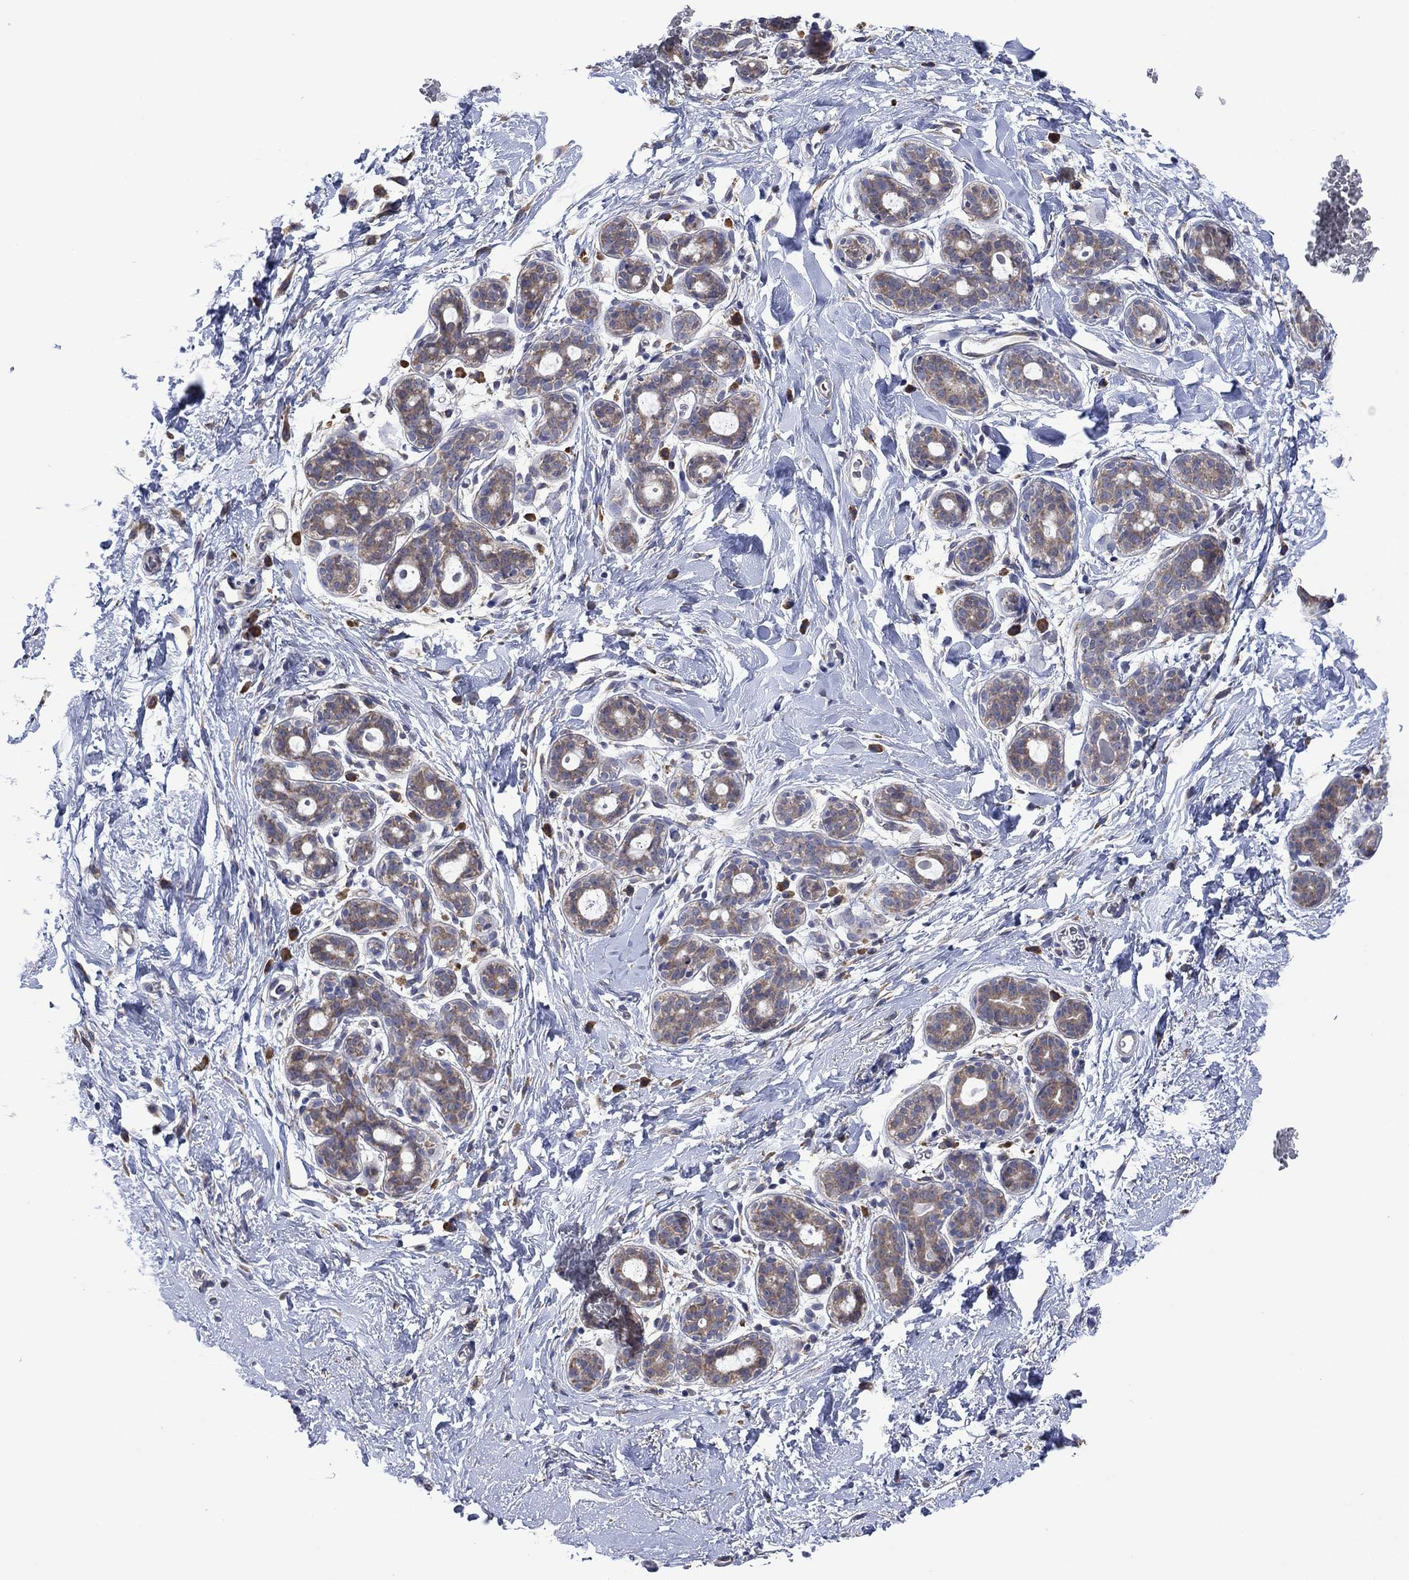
{"staining": {"intensity": "weak", "quantity": "25%-75%", "location": "cytoplasmic/membranous"}, "tissue": "breast", "cell_type": "Glandular cells", "image_type": "normal", "snomed": [{"axis": "morphology", "description": "Normal tissue, NOS"}, {"axis": "topography", "description": "Breast"}], "caption": "The micrograph displays staining of unremarkable breast, revealing weak cytoplasmic/membranous protein expression (brown color) within glandular cells.", "gene": "FURIN", "patient": {"sex": "female", "age": 43}}